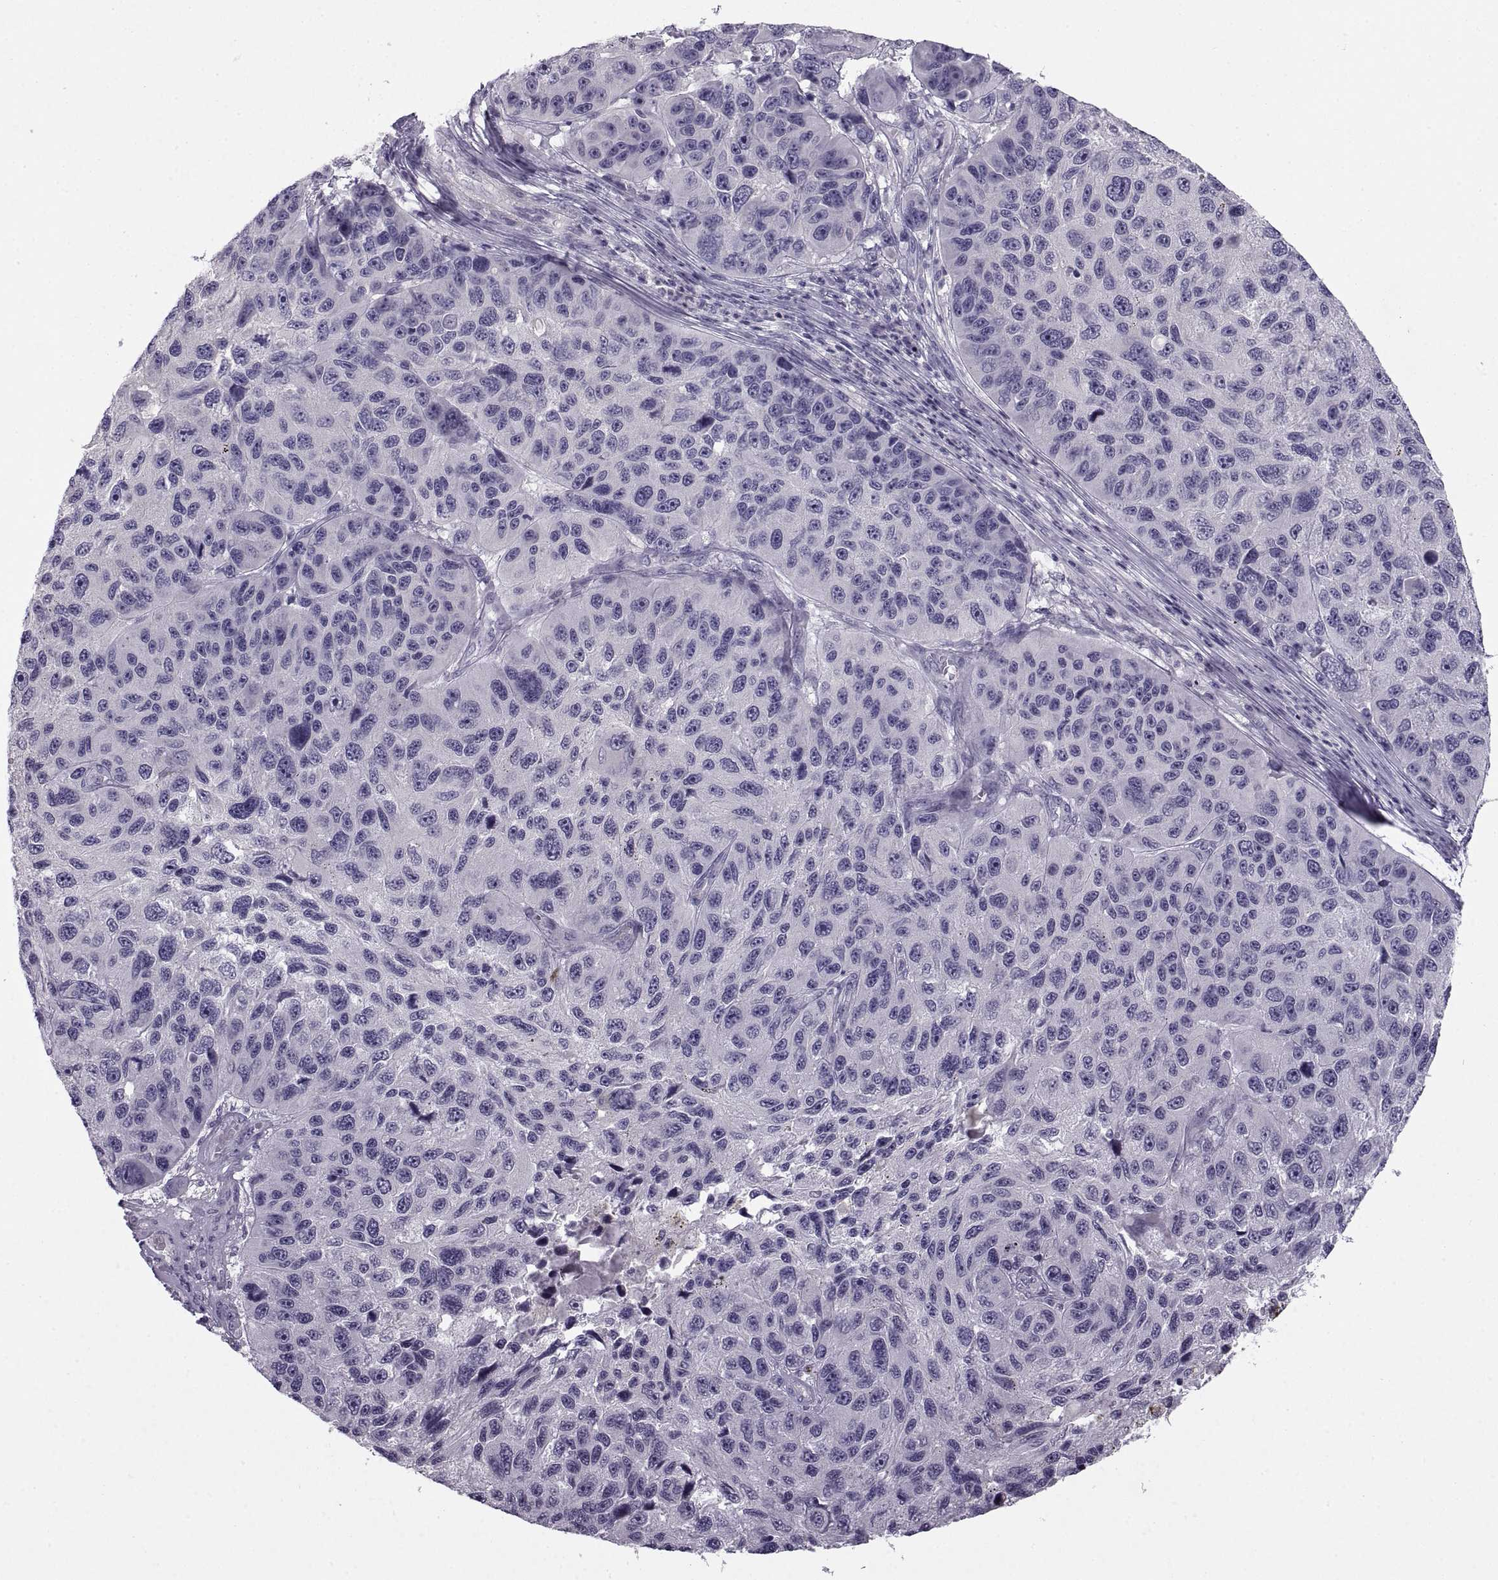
{"staining": {"intensity": "negative", "quantity": "none", "location": "none"}, "tissue": "melanoma", "cell_type": "Tumor cells", "image_type": "cancer", "snomed": [{"axis": "morphology", "description": "Malignant melanoma, NOS"}, {"axis": "topography", "description": "Skin"}], "caption": "DAB immunohistochemical staining of human melanoma exhibits no significant positivity in tumor cells.", "gene": "BSPH1", "patient": {"sex": "male", "age": 53}}